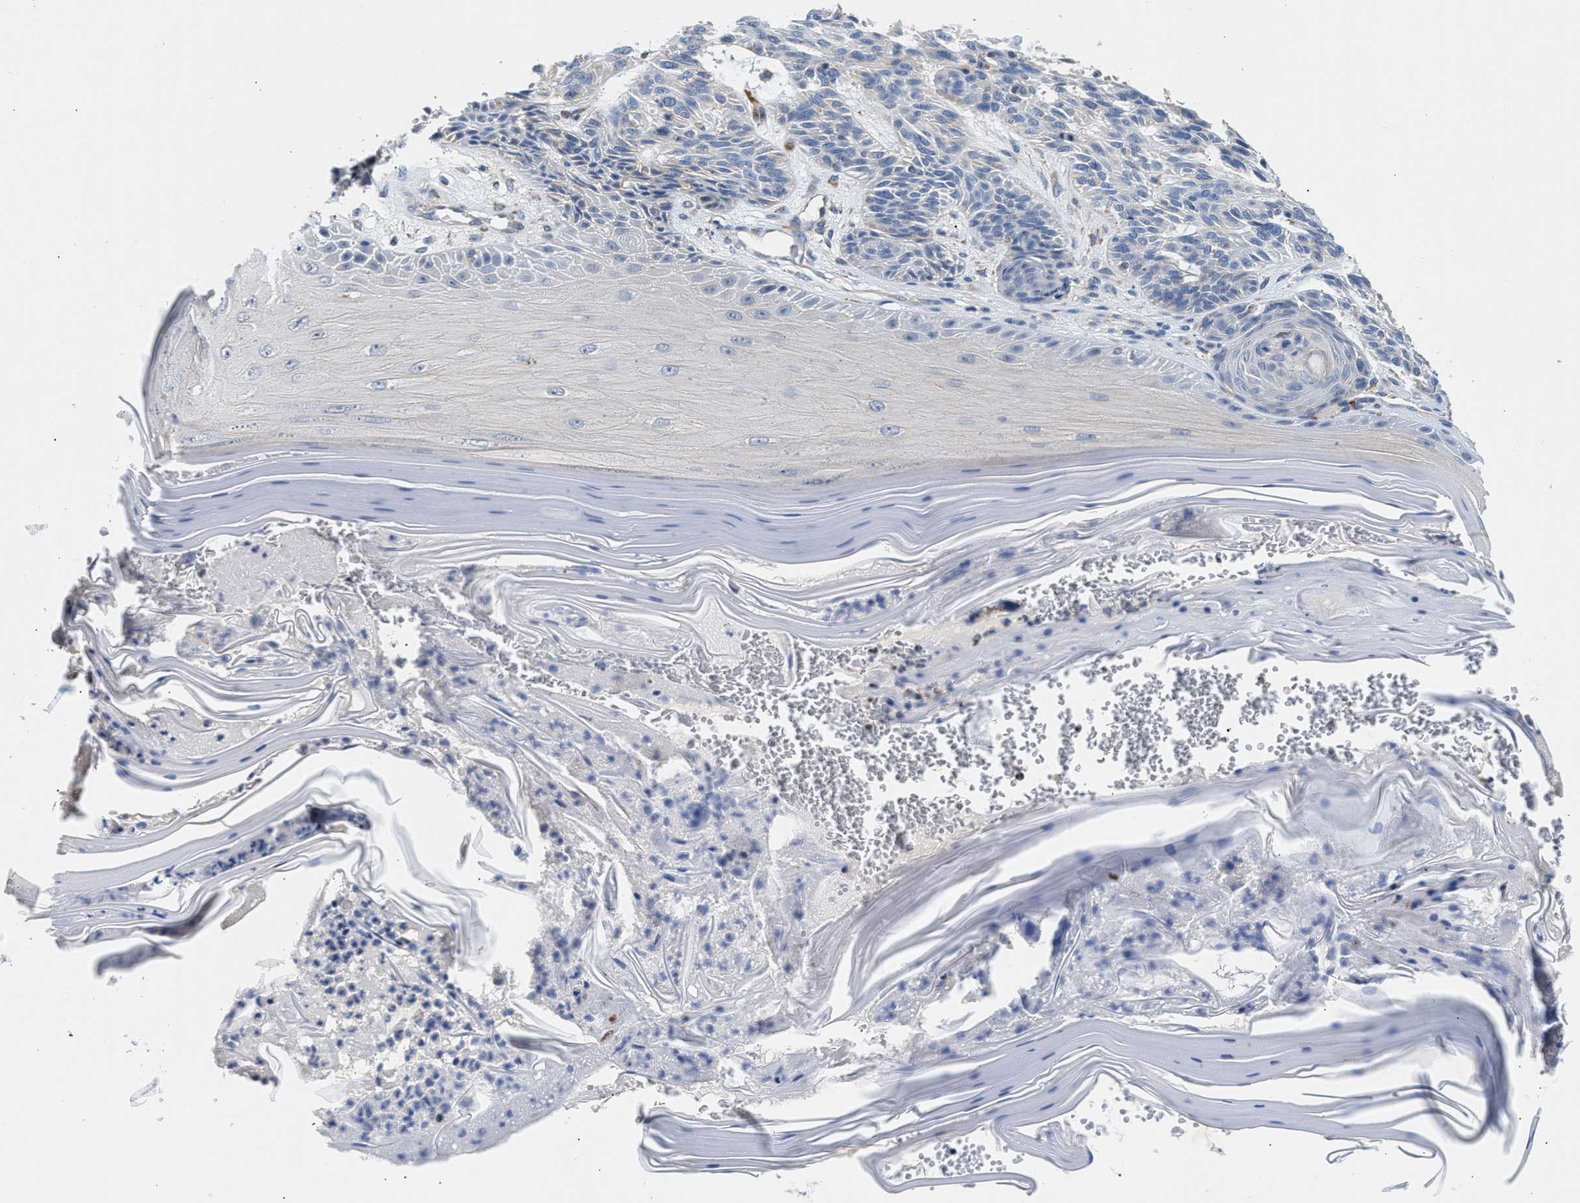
{"staining": {"intensity": "negative", "quantity": "none", "location": "none"}, "tissue": "skin cancer", "cell_type": "Tumor cells", "image_type": "cancer", "snomed": [{"axis": "morphology", "description": "Basal cell carcinoma"}, {"axis": "topography", "description": "Skin"}], "caption": "High power microscopy micrograph of an immunohistochemistry (IHC) photomicrograph of skin basal cell carcinoma, revealing no significant staining in tumor cells.", "gene": "PPM1L", "patient": {"sex": "male", "age": 55}}